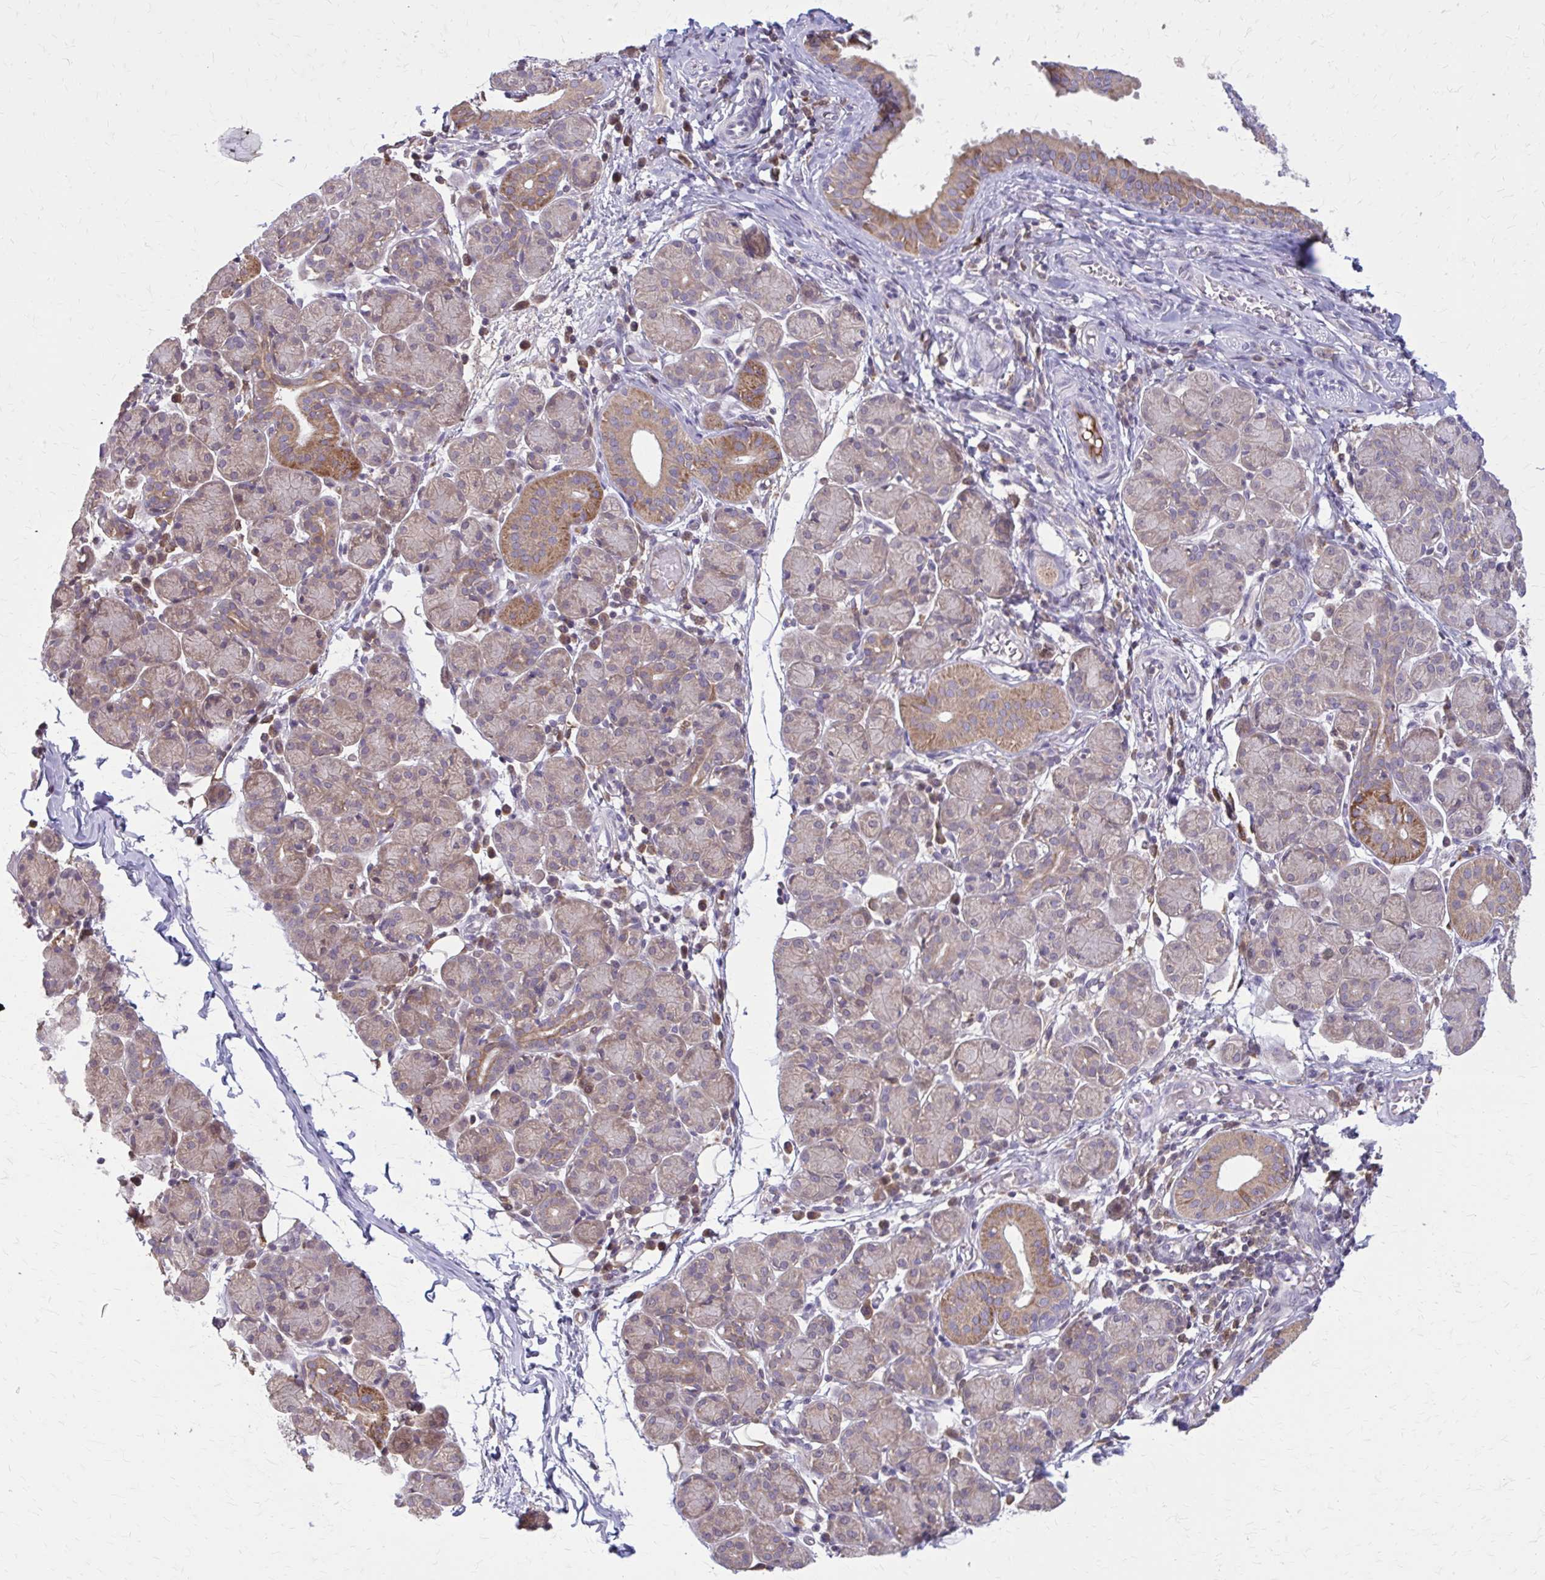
{"staining": {"intensity": "moderate", "quantity": "25%-75%", "location": "cytoplasmic/membranous"}, "tissue": "salivary gland", "cell_type": "Glandular cells", "image_type": "normal", "snomed": [{"axis": "morphology", "description": "Normal tissue, NOS"}, {"axis": "morphology", "description": "Inflammation, NOS"}, {"axis": "topography", "description": "Lymph node"}, {"axis": "topography", "description": "Salivary gland"}], "caption": "Immunohistochemical staining of unremarkable human salivary gland reveals 25%-75% levels of moderate cytoplasmic/membranous protein staining in about 25%-75% of glandular cells. (DAB IHC, brown staining for protein, blue staining for nuclei).", "gene": "NRBF2", "patient": {"sex": "male", "age": 3}}